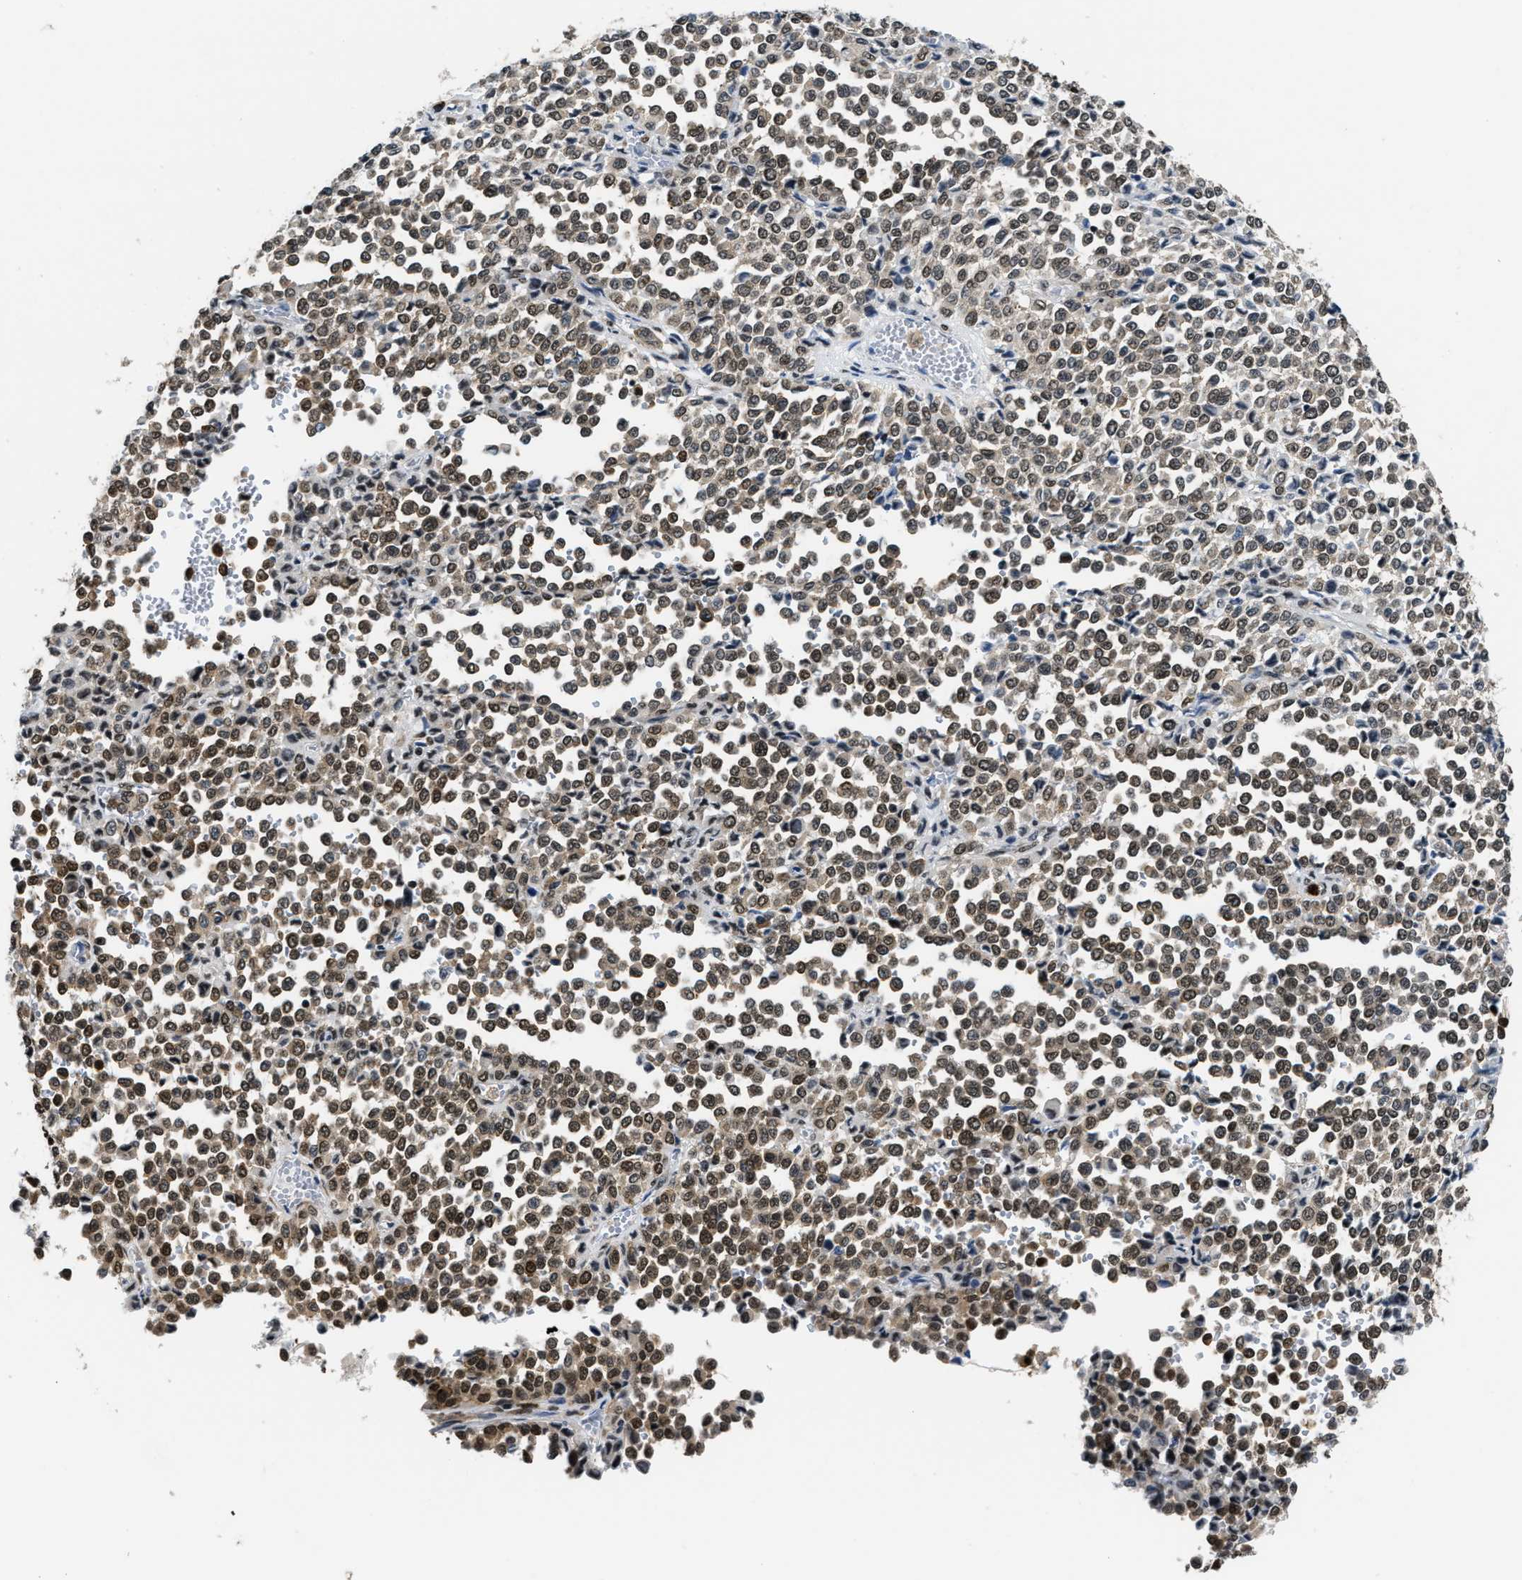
{"staining": {"intensity": "moderate", "quantity": ">75%", "location": "nuclear"}, "tissue": "melanoma", "cell_type": "Tumor cells", "image_type": "cancer", "snomed": [{"axis": "morphology", "description": "Malignant melanoma, Metastatic site"}, {"axis": "topography", "description": "Pancreas"}], "caption": "Immunohistochemistry image of malignant melanoma (metastatic site) stained for a protein (brown), which demonstrates medium levels of moderate nuclear staining in approximately >75% of tumor cells.", "gene": "CCNDBP1", "patient": {"sex": "female", "age": 30}}